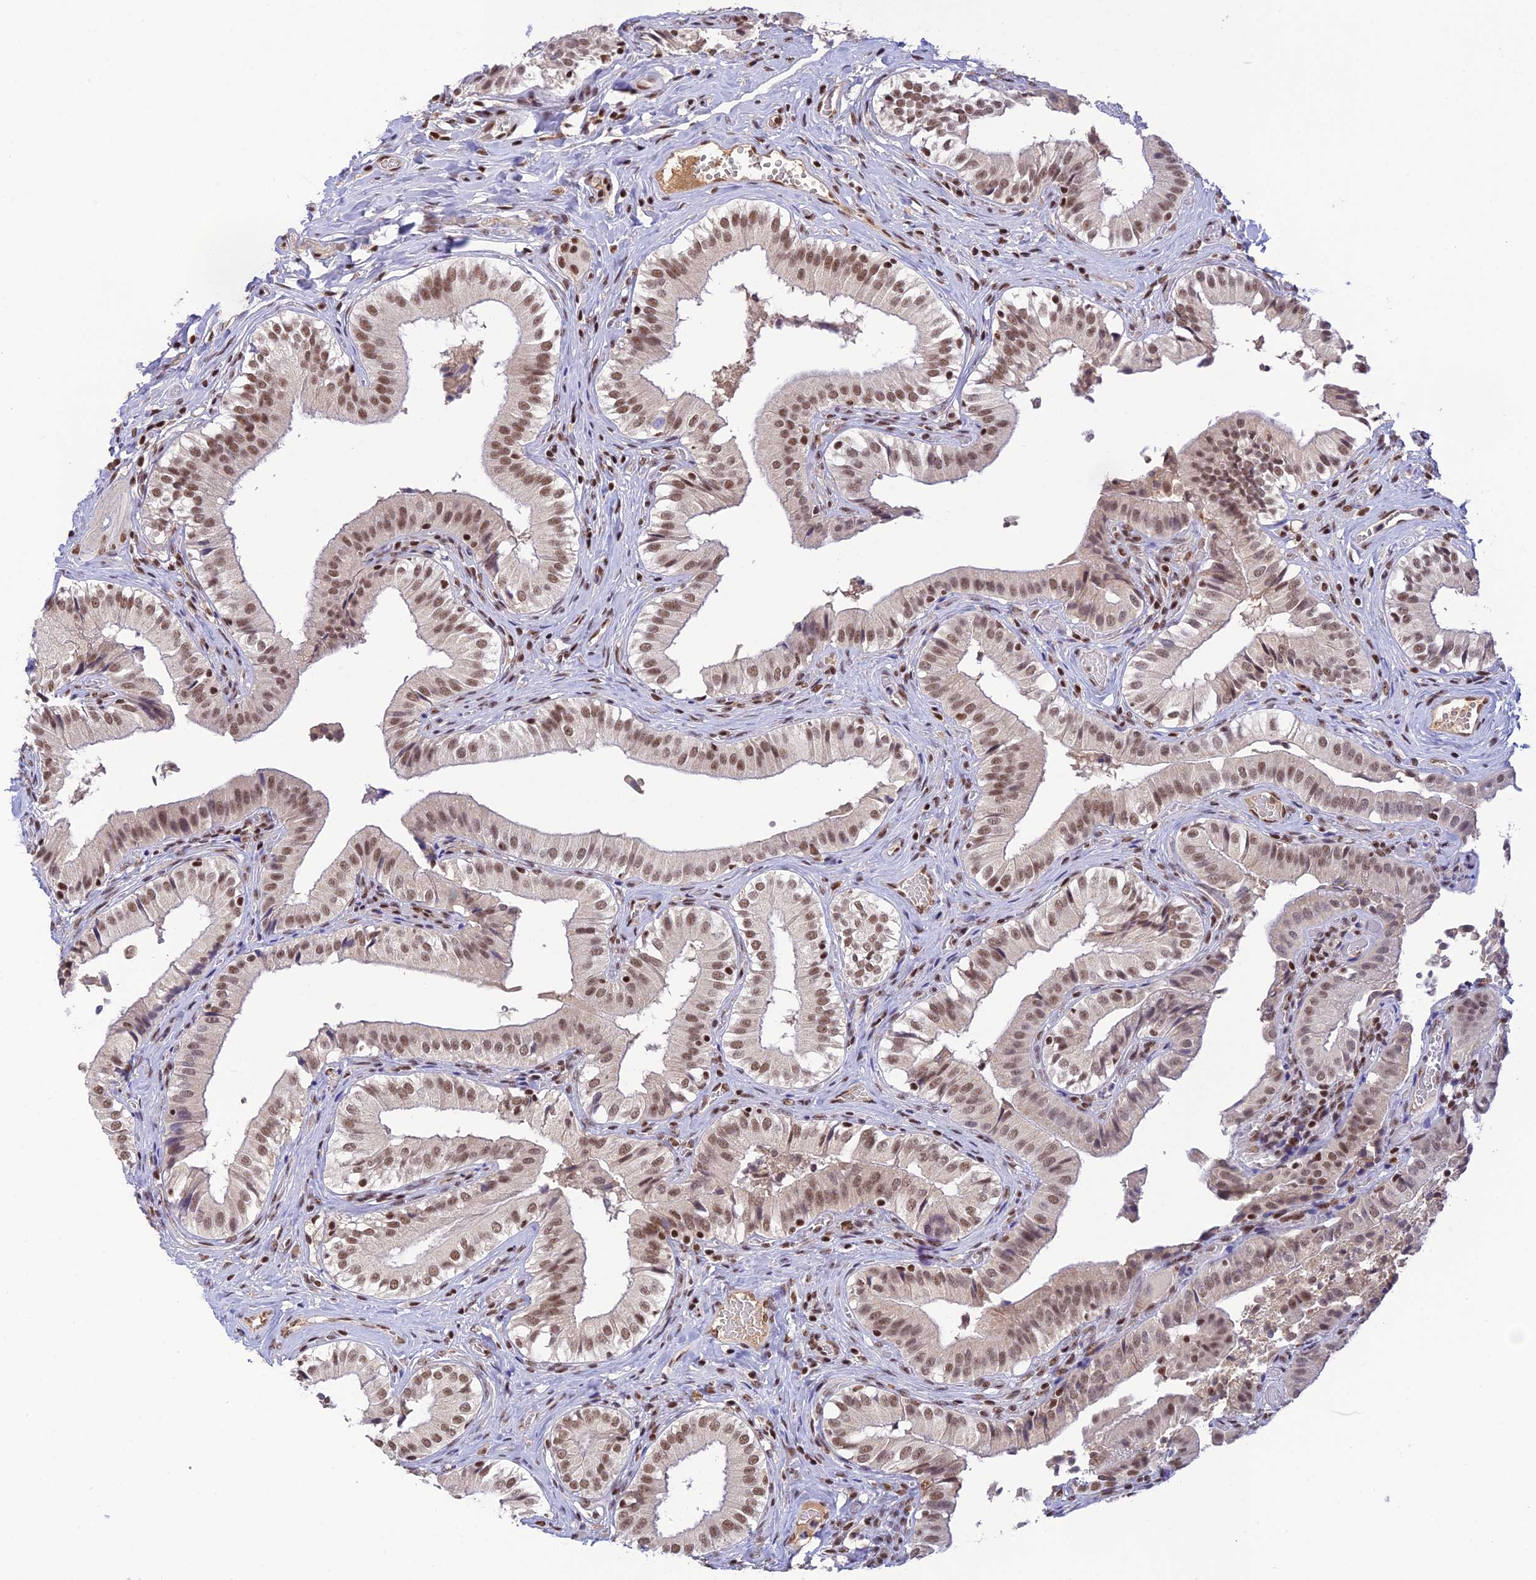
{"staining": {"intensity": "moderate", "quantity": ">75%", "location": "nuclear"}, "tissue": "gallbladder", "cell_type": "Glandular cells", "image_type": "normal", "snomed": [{"axis": "morphology", "description": "Normal tissue, NOS"}, {"axis": "topography", "description": "Gallbladder"}], "caption": "Immunohistochemical staining of normal gallbladder exhibits moderate nuclear protein staining in approximately >75% of glandular cells. The protein is stained brown, and the nuclei are stained in blue (DAB (3,3'-diaminobenzidine) IHC with brightfield microscopy, high magnification).", "gene": "THAP11", "patient": {"sex": "female", "age": 47}}